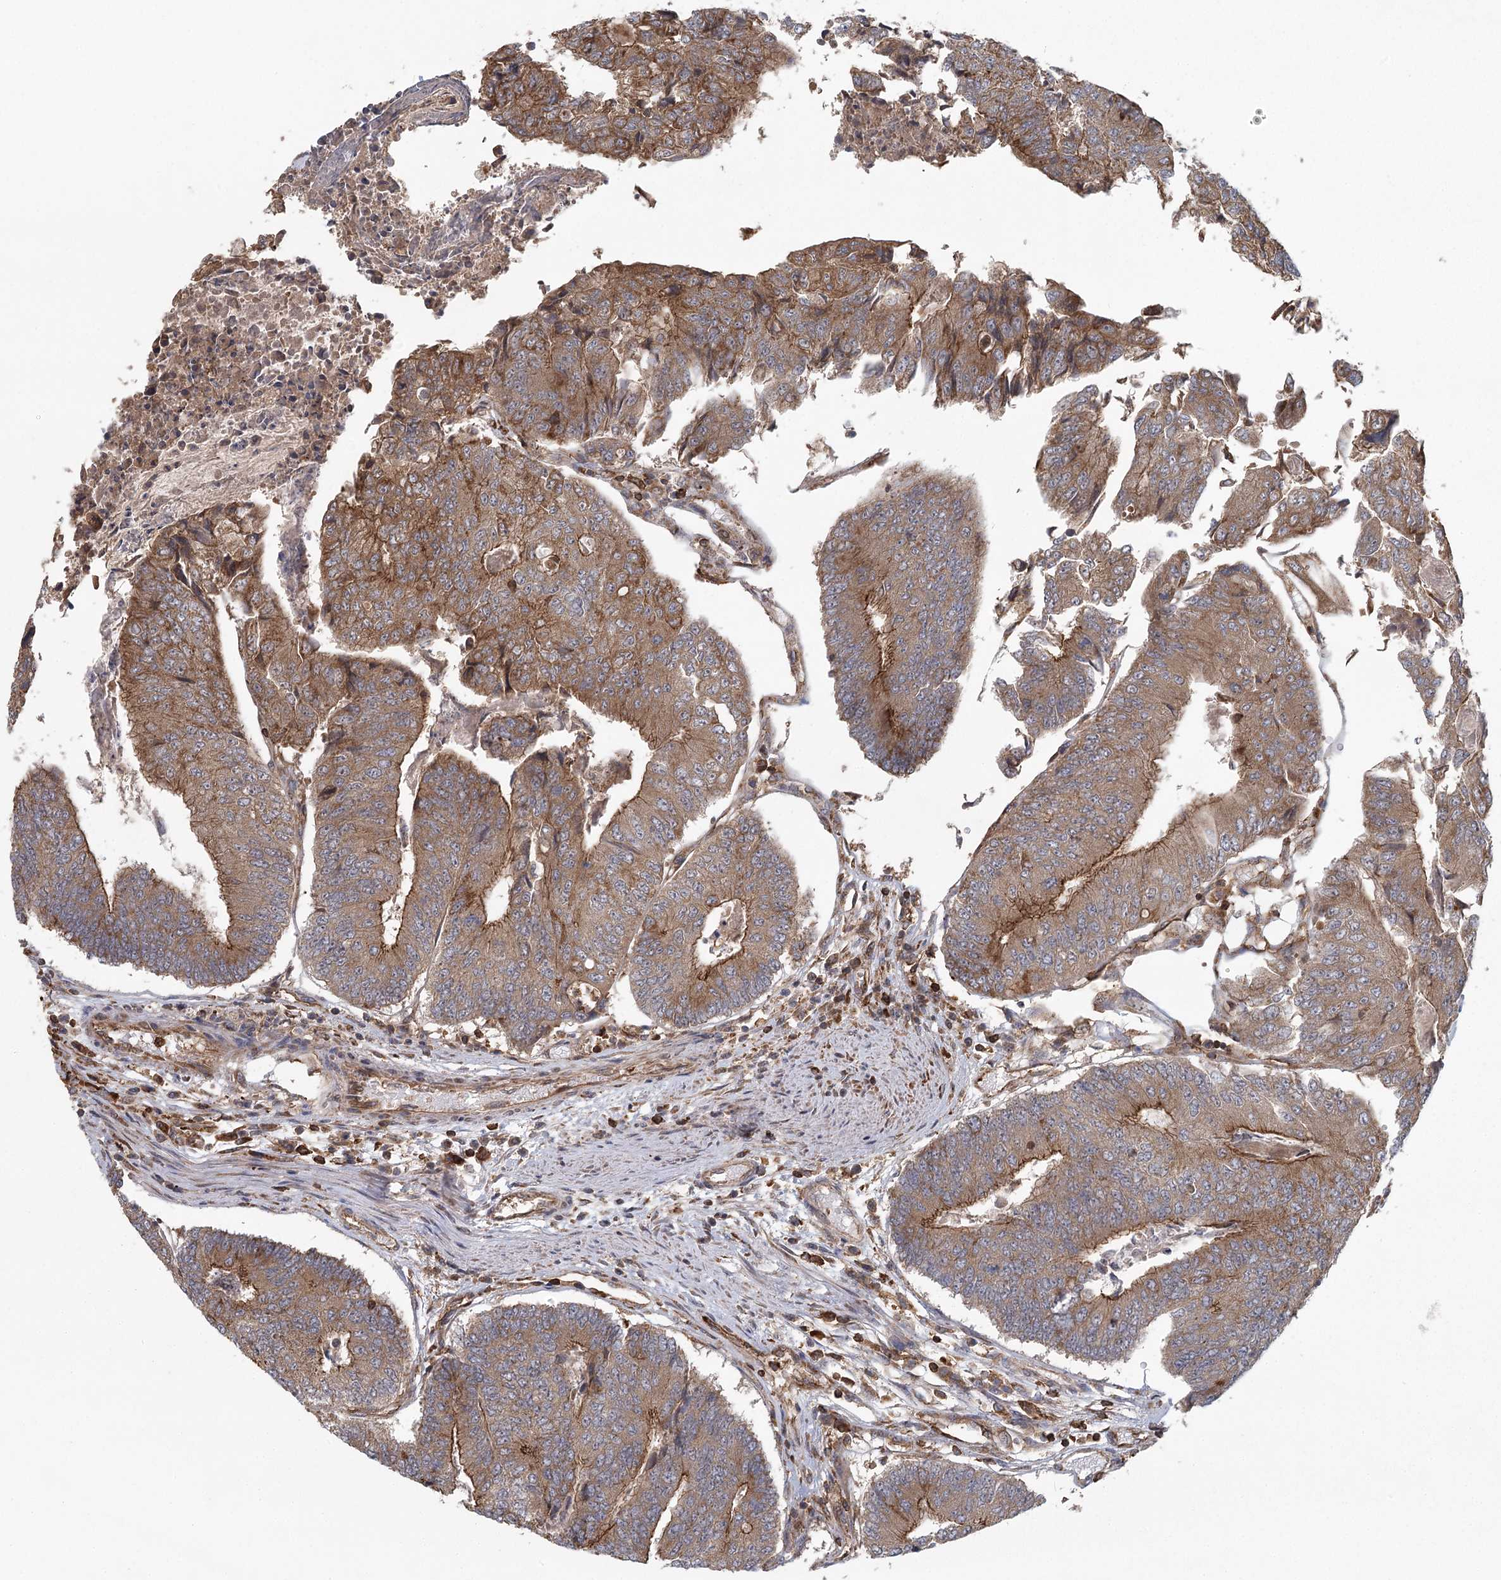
{"staining": {"intensity": "strong", "quantity": ">75%", "location": "cytoplasmic/membranous"}, "tissue": "colorectal cancer", "cell_type": "Tumor cells", "image_type": "cancer", "snomed": [{"axis": "morphology", "description": "Adenocarcinoma, NOS"}, {"axis": "topography", "description": "Colon"}], "caption": "Human adenocarcinoma (colorectal) stained for a protein (brown) demonstrates strong cytoplasmic/membranous positive expression in approximately >75% of tumor cells.", "gene": "PLEKHA7", "patient": {"sex": "female", "age": 67}}